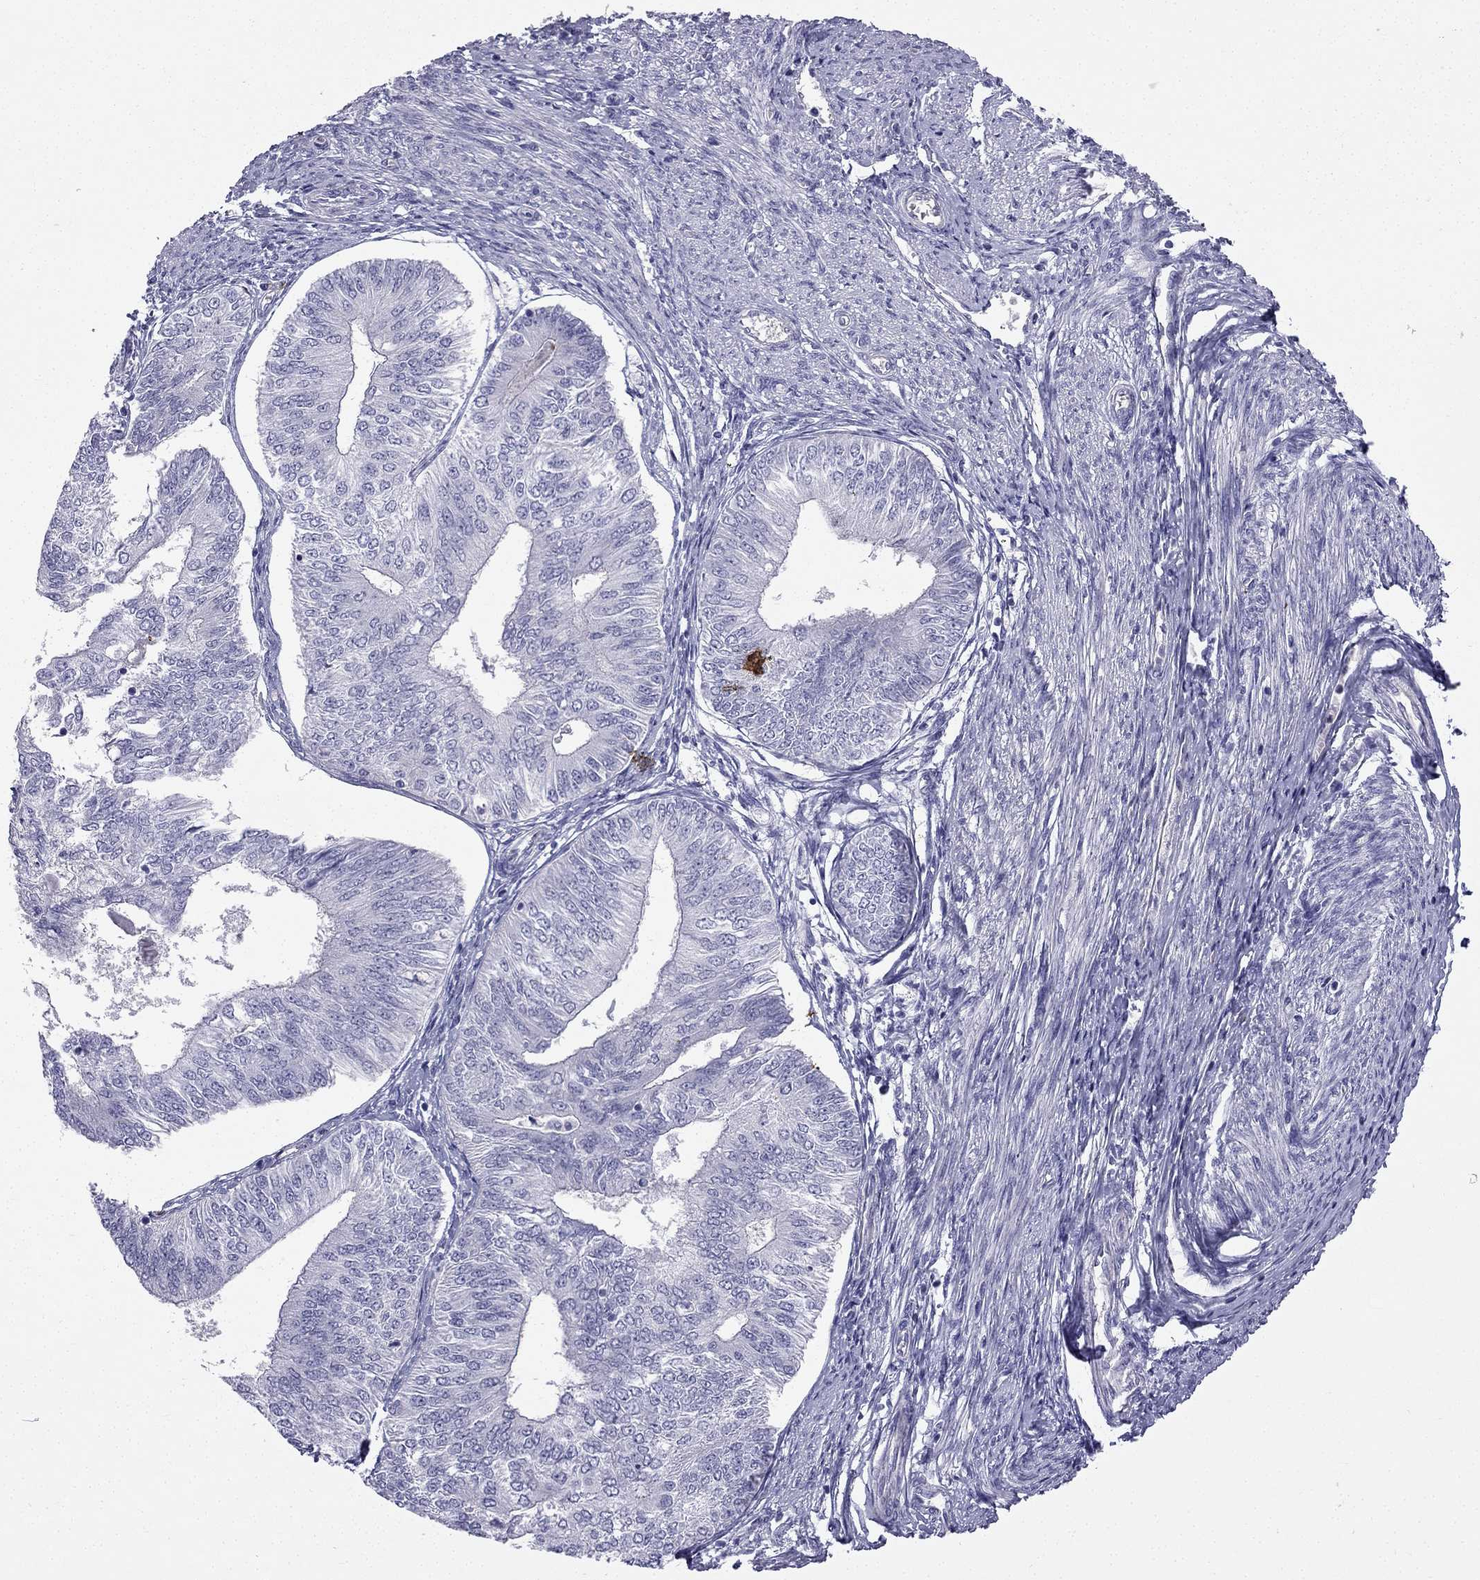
{"staining": {"intensity": "negative", "quantity": "none", "location": "none"}, "tissue": "endometrial cancer", "cell_type": "Tumor cells", "image_type": "cancer", "snomed": [{"axis": "morphology", "description": "Adenocarcinoma, NOS"}, {"axis": "topography", "description": "Endometrium"}], "caption": "Photomicrograph shows no protein expression in tumor cells of endometrial adenocarcinoma tissue.", "gene": "GJA8", "patient": {"sex": "female", "age": 58}}